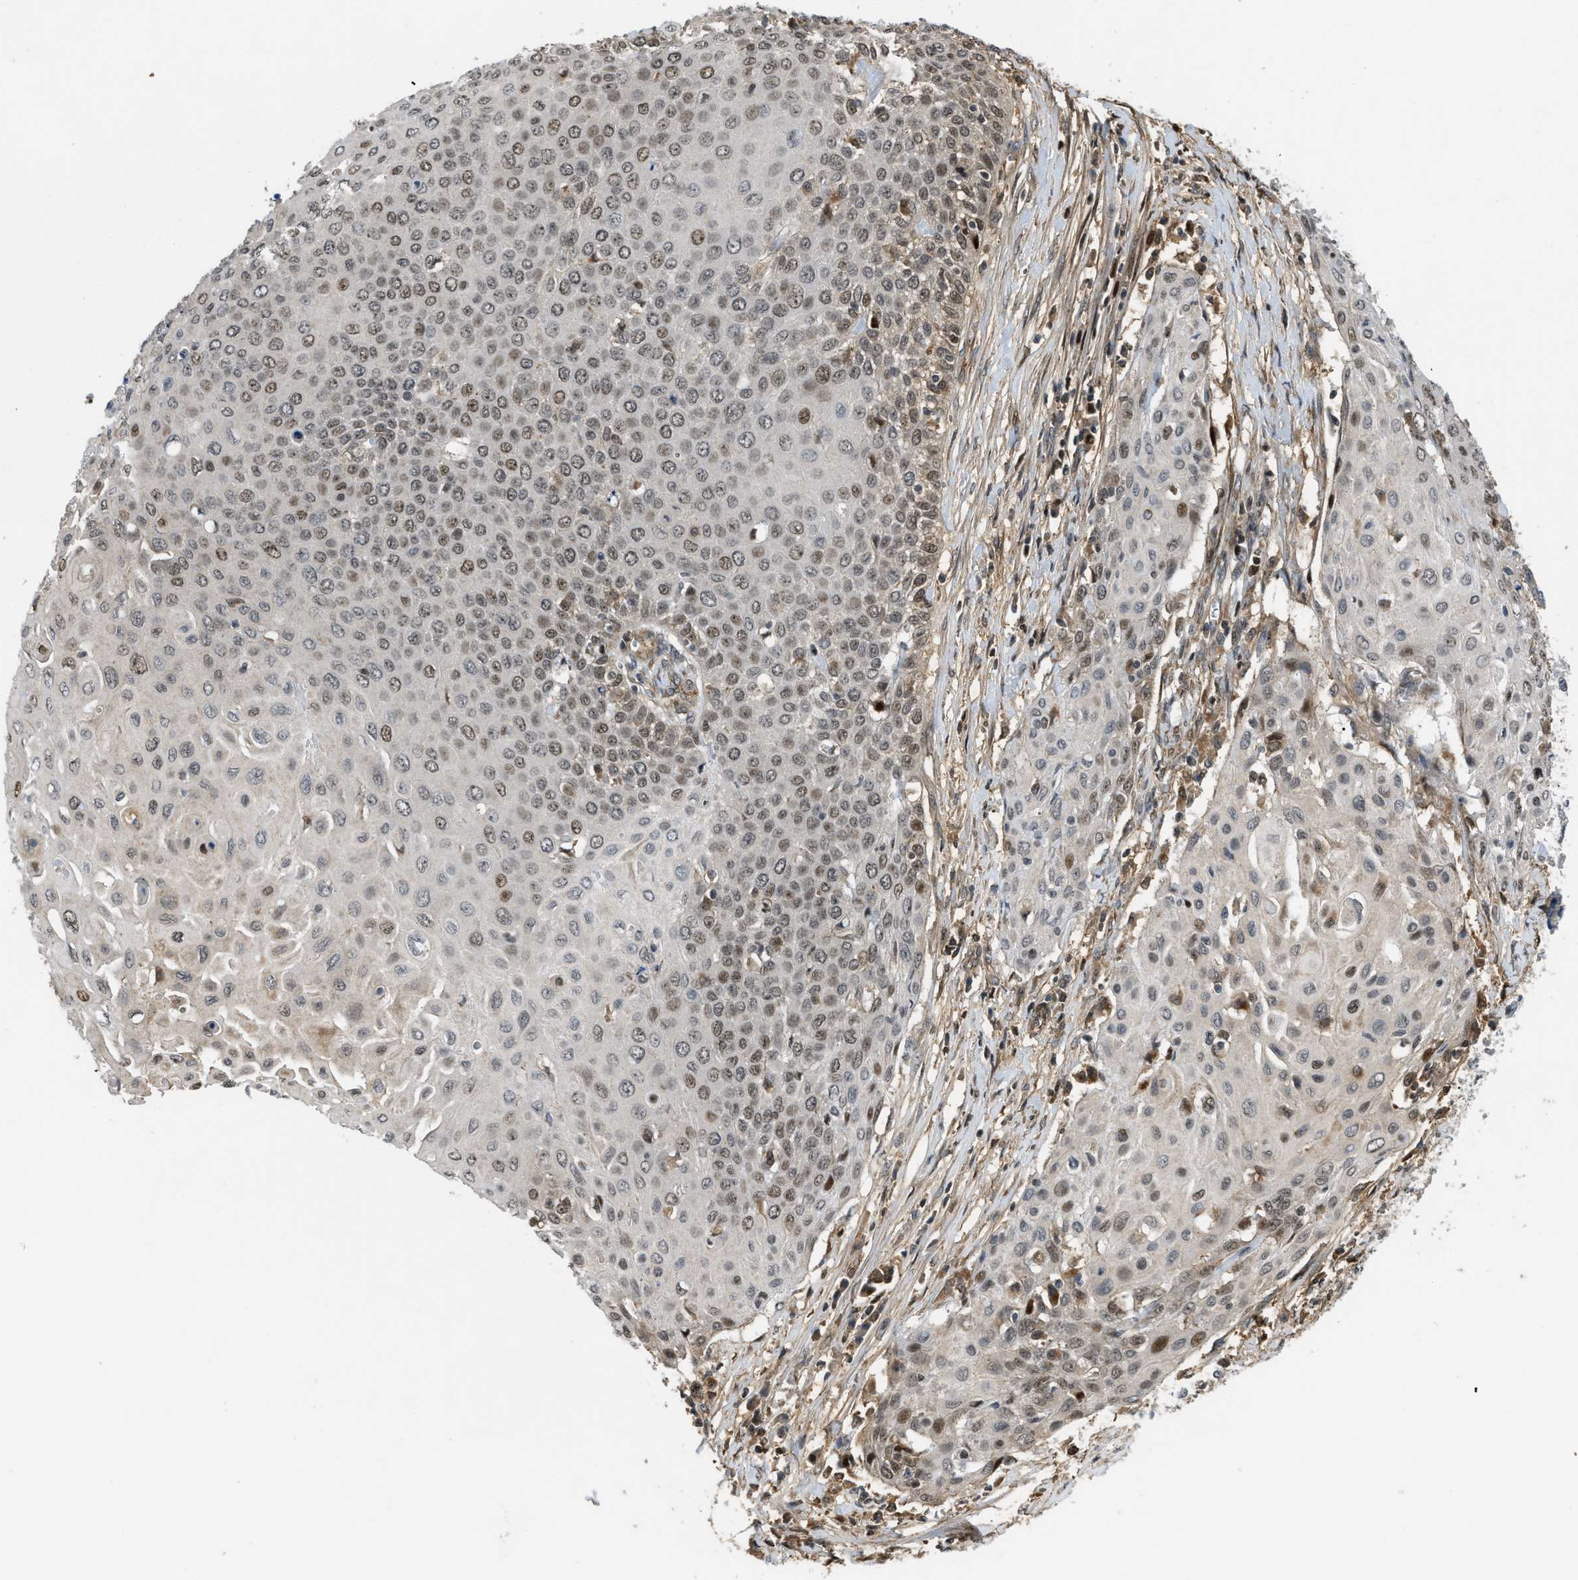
{"staining": {"intensity": "moderate", "quantity": "25%-75%", "location": "nuclear"}, "tissue": "cervical cancer", "cell_type": "Tumor cells", "image_type": "cancer", "snomed": [{"axis": "morphology", "description": "Squamous cell carcinoma, NOS"}, {"axis": "topography", "description": "Cervix"}], "caption": "High-power microscopy captured an immunohistochemistry image of cervical cancer (squamous cell carcinoma), revealing moderate nuclear positivity in about 25%-75% of tumor cells. Immunohistochemistry (ihc) stains the protein in brown and the nuclei are stained blue.", "gene": "LTA4H", "patient": {"sex": "female", "age": 39}}